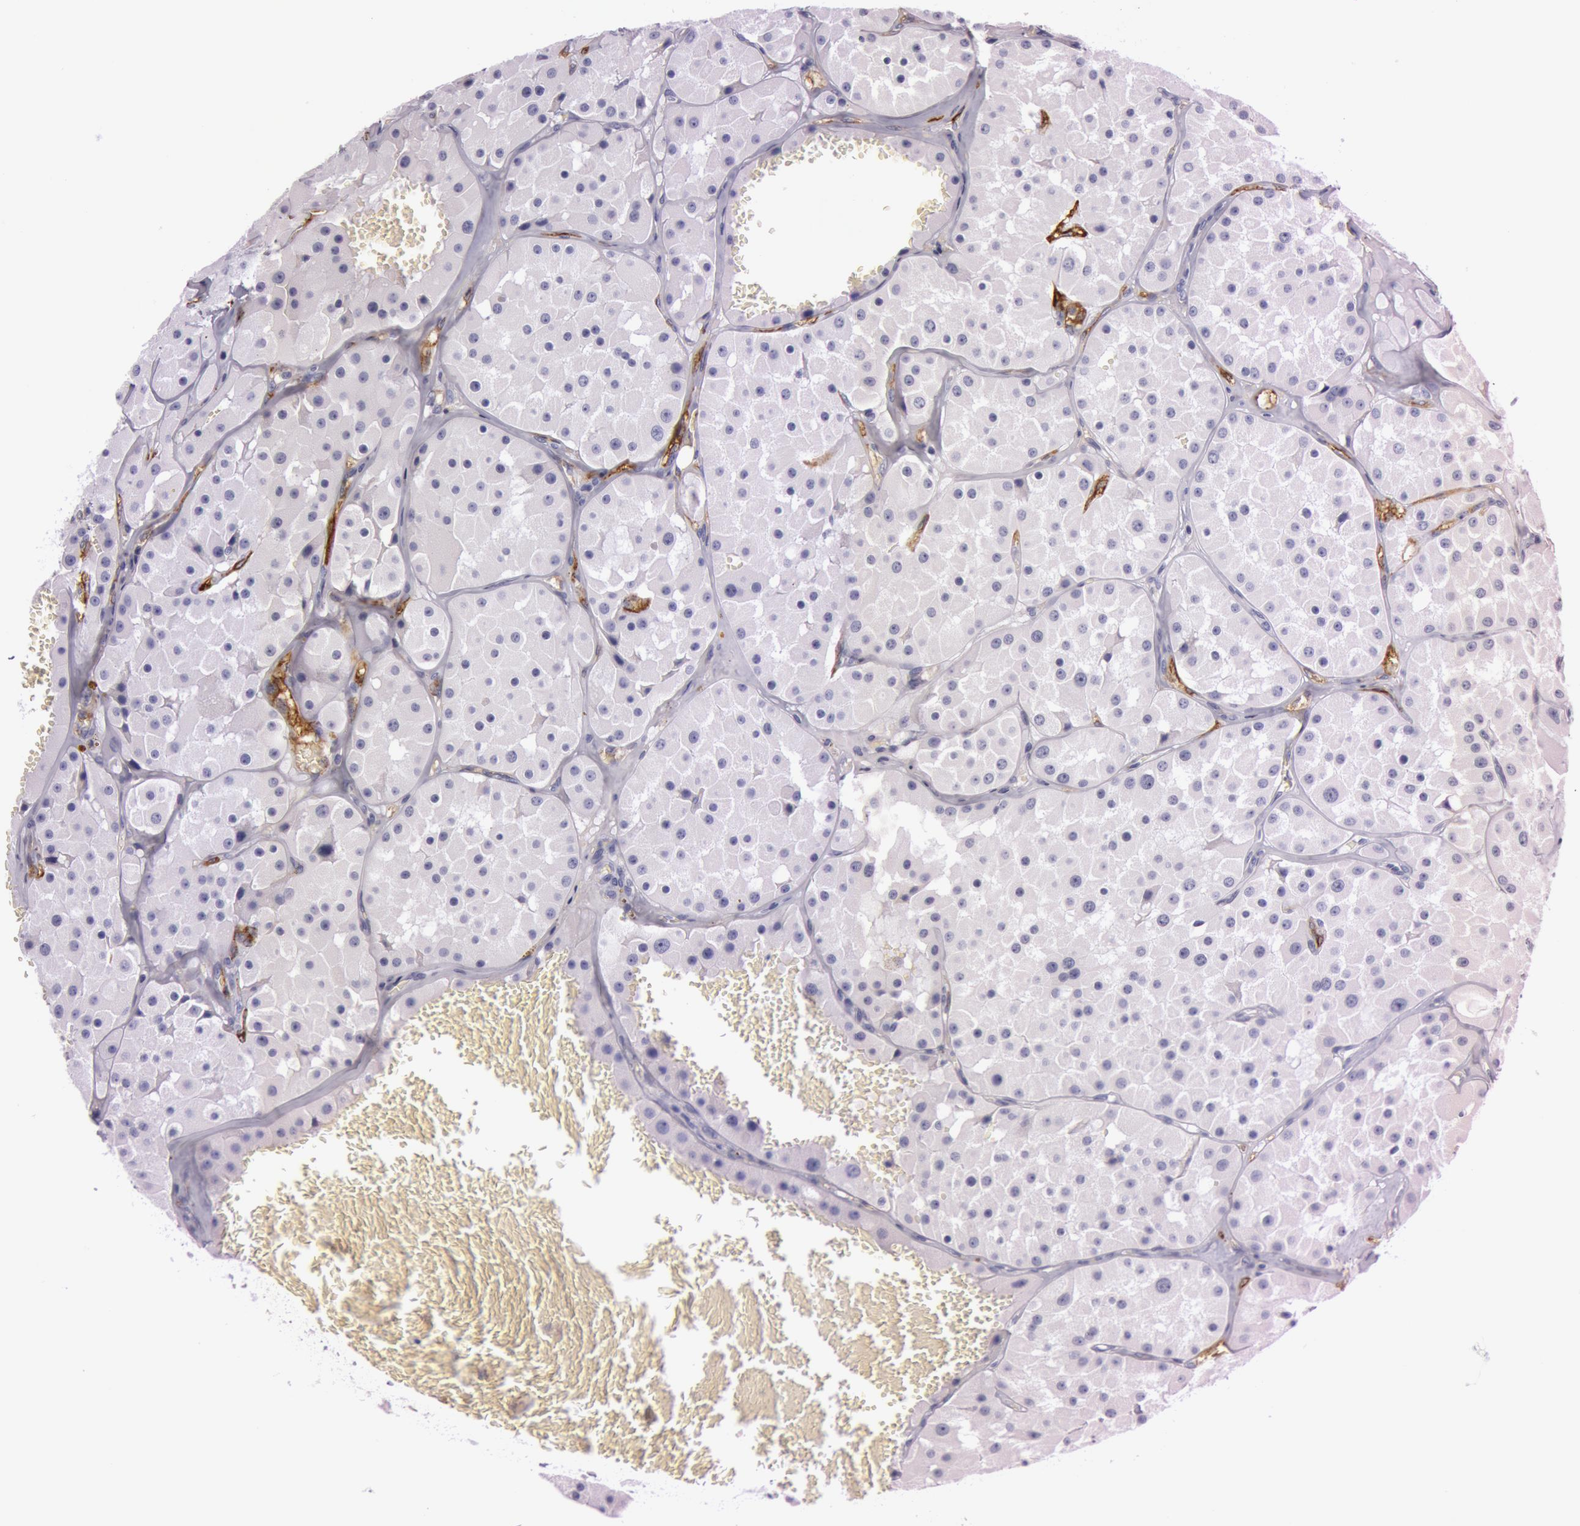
{"staining": {"intensity": "negative", "quantity": "none", "location": "none"}, "tissue": "renal cancer", "cell_type": "Tumor cells", "image_type": "cancer", "snomed": [{"axis": "morphology", "description": "Adenocarcinoma, uncertain malignant potential"}, {"axis": "topography", "description": "Kidney"}], "caption": "DAB immunohistochemical staining of renal cancer shows no significant staining in tumor cells. (IHC, brightfield microscopy, high magnification).", "gene": "FOLH1", "patient": {"sex": "male", "age": 63}}